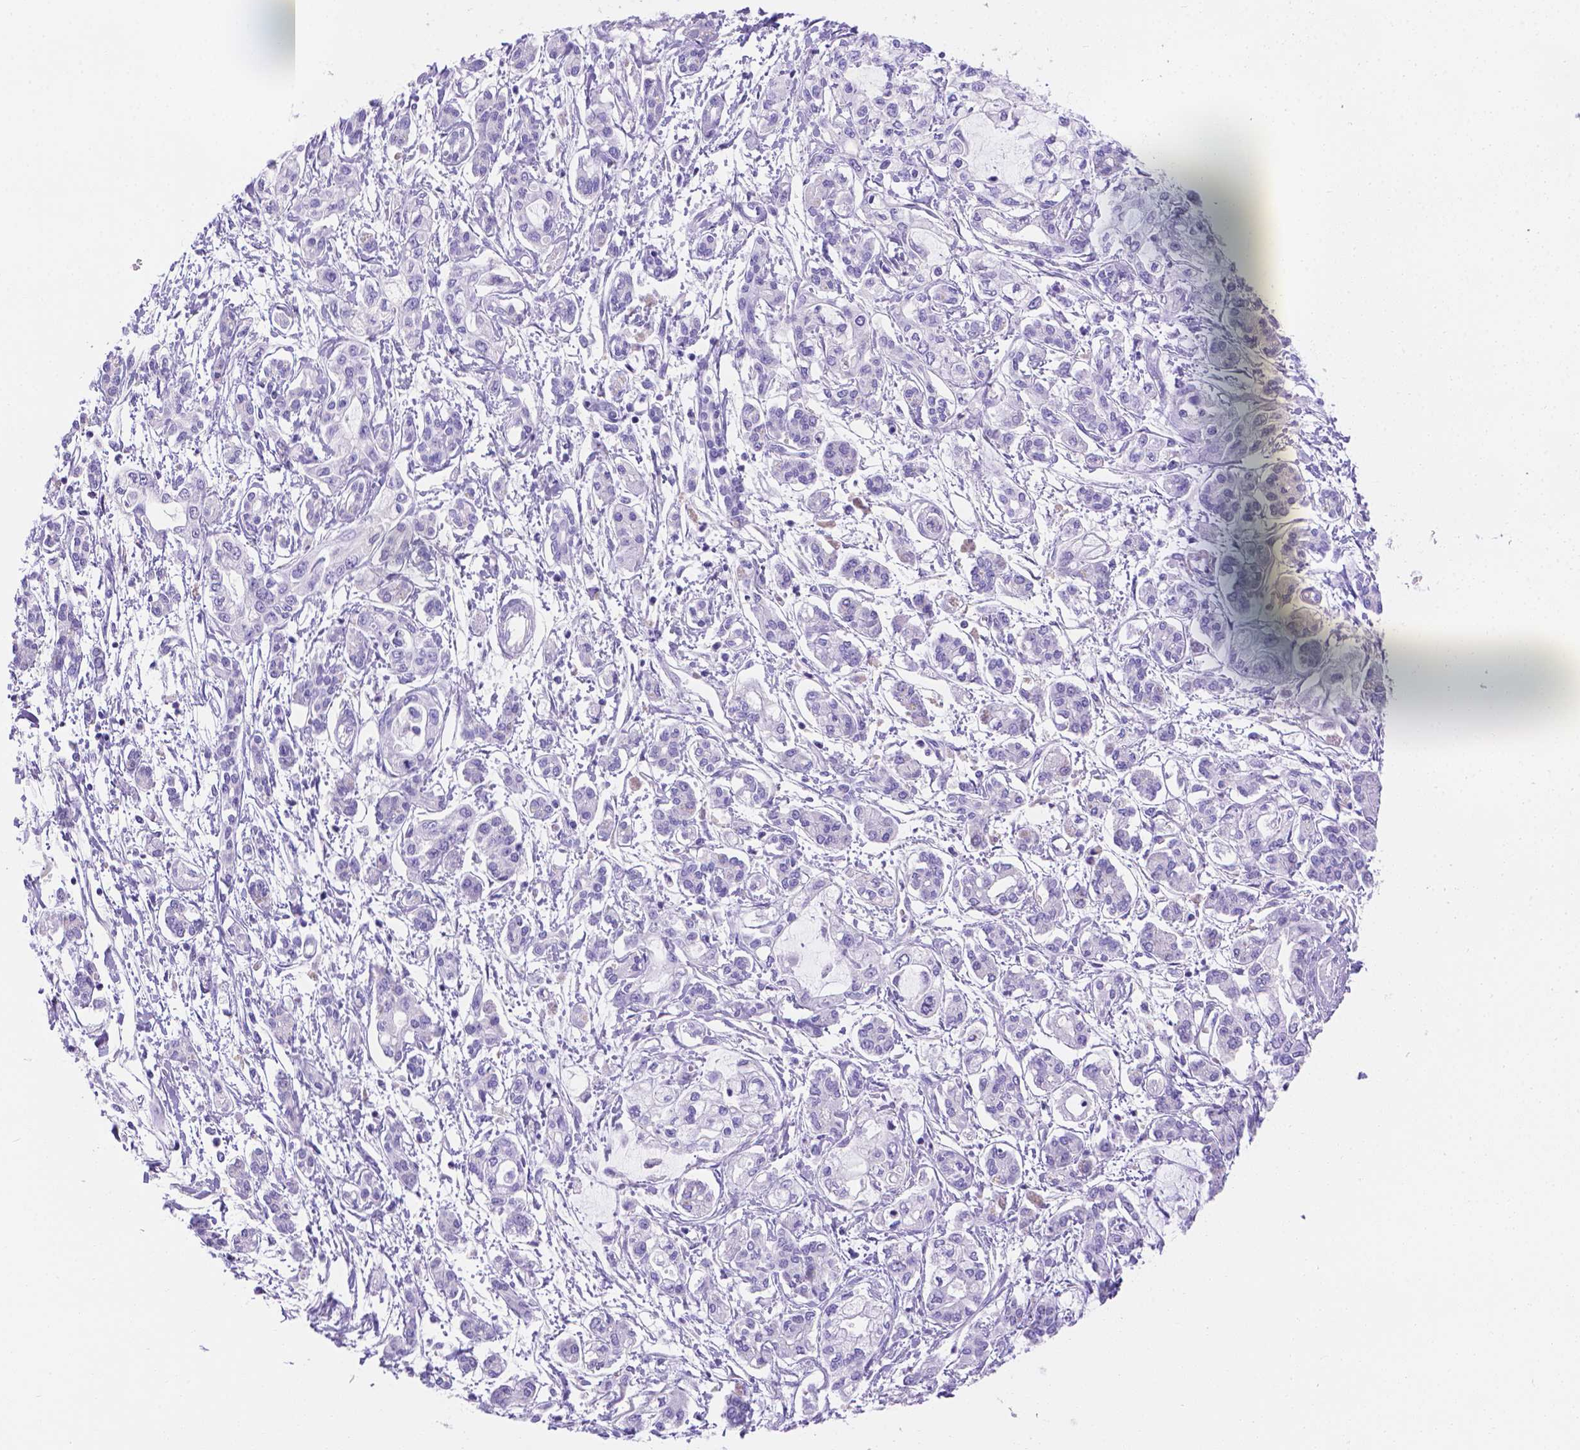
{"staining": {"intensity": "negative", "quantity": "none", "location": "none"}, "tissue": "pancreatic cancer", "cell_type": "Tumor cells", "image_type": "cancer", "snomed": [{"axis": "morphology", "description": "Adenocarcinoma, NOS"}, {"axis": "topography", "description": "Pancreas"}], "caption": "An IHC histopathology image of pancreatic cancer is shown. There is no staining in tumor cells of pancreatic cancer.", "gene": "MLN", "patient": {"sex": "male", "age": 54}}